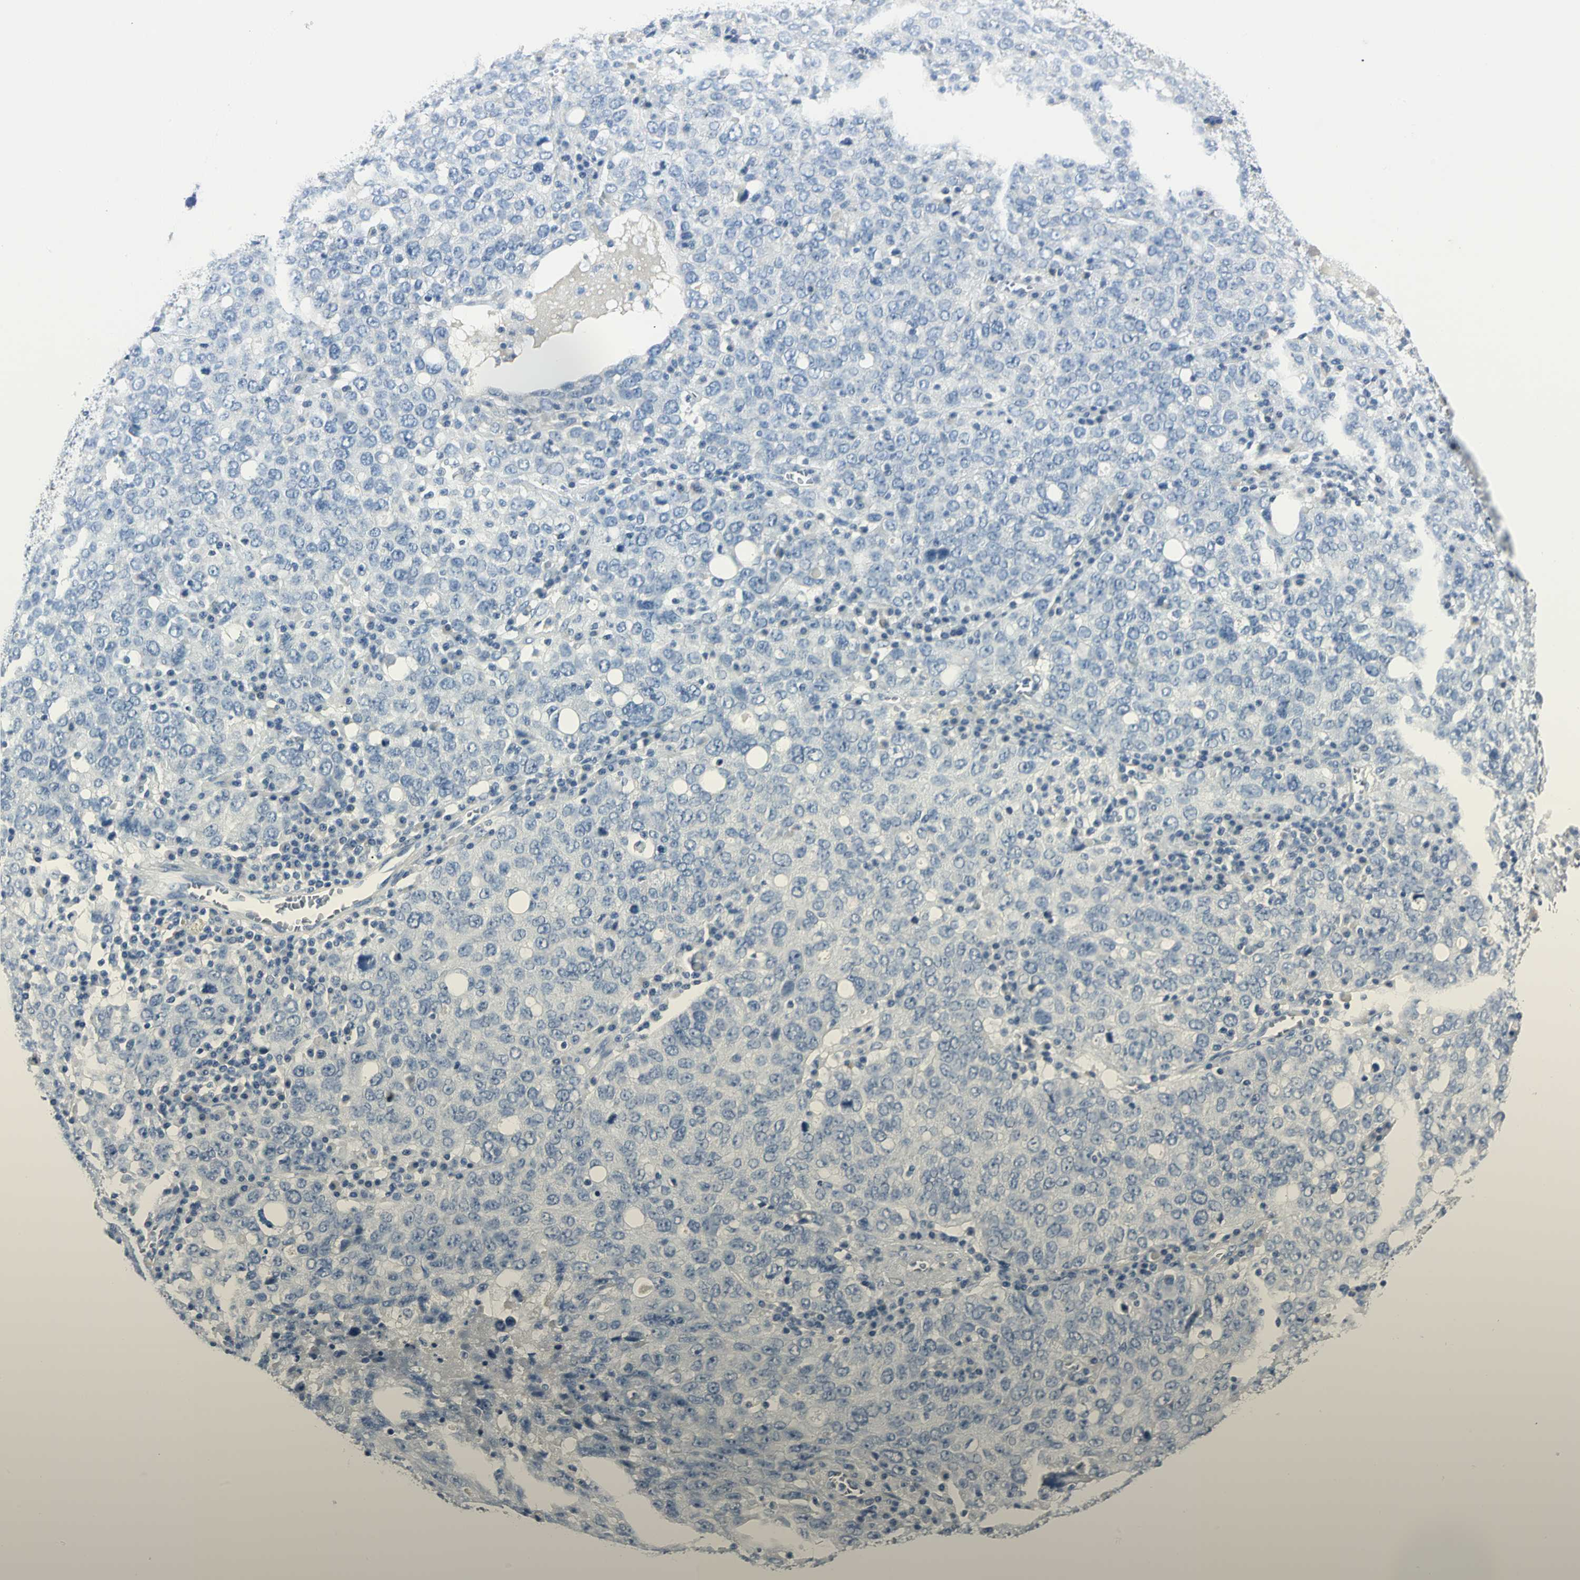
{"staining": {"intensity": "negative", "quantity": "none", "location": "none"}, "tissue": "ovarian cancer", "cell_type": "Tumor cells", "image_type": "cancer", "snomed": [{"axis": "morphology", "description": "Carcinoma, endometroid"}, {"axis": "topography", "description": "Ovary"}], "caption": "The image exhibits no staining of tumor cells in endometroid carcinoma (ovarian).", "gene": "RIPOR1", "patient": {"sex": "female", "age": 62}}